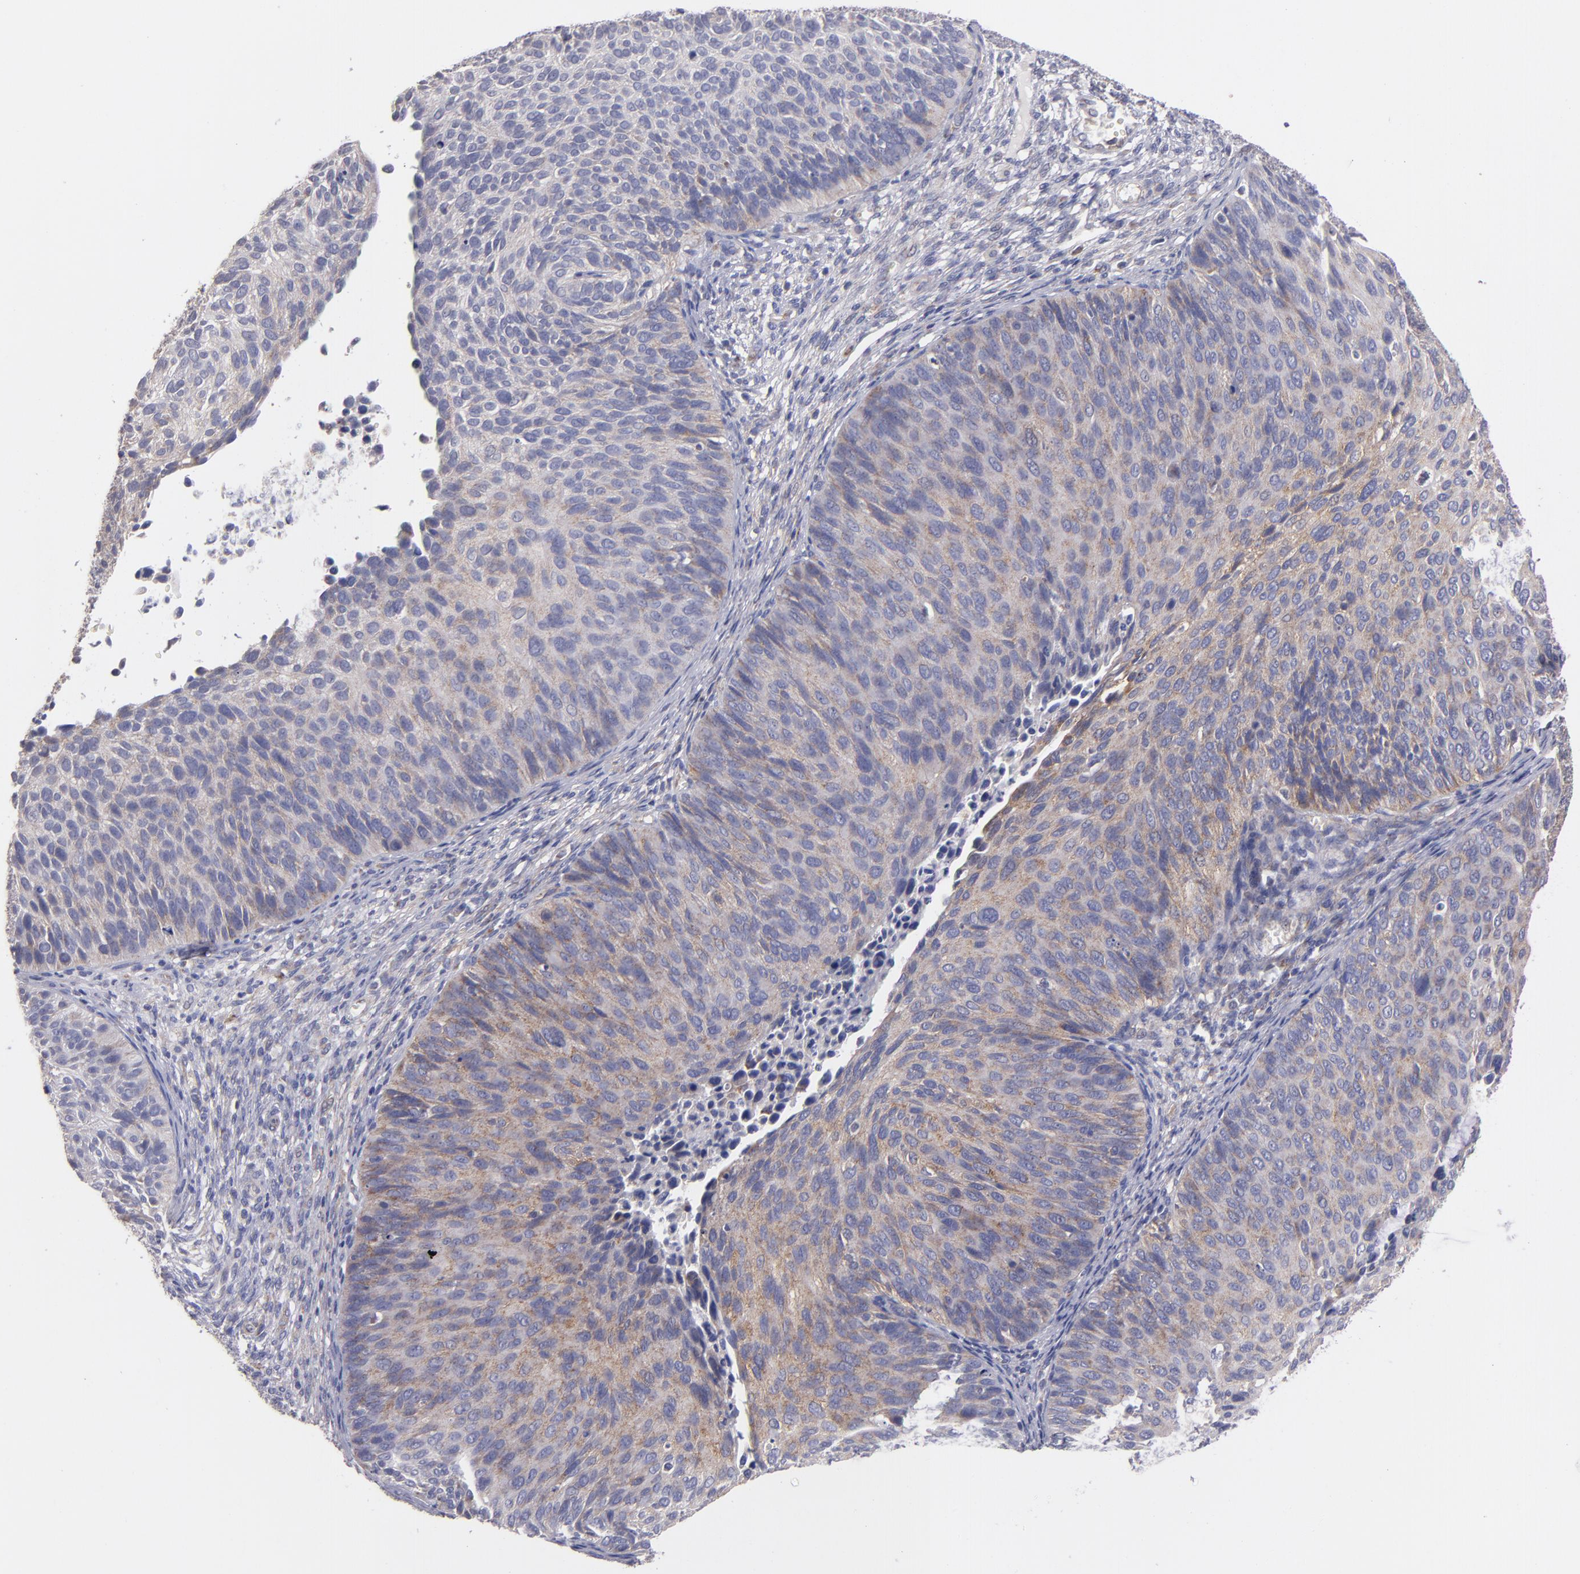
{"staining": {"intensity": "weak", "quantity": ">75%", "location": "cytoplasmic/membranous"}, "tissue": "cervical cancer", "cell_type": "Tumor cells", "image_type": "cancer", "snomed": [{"axis": "morphology", "description": "Squamous cell carcinoma, NOS"}, {"axis": "topography", "description": "Cervix"}], "caption": "Cervical cancer stained with a protein marker displays weak staining in tumor cells.", "gene": "CLTA", "patient": {"sex": "female", "age": 36}}